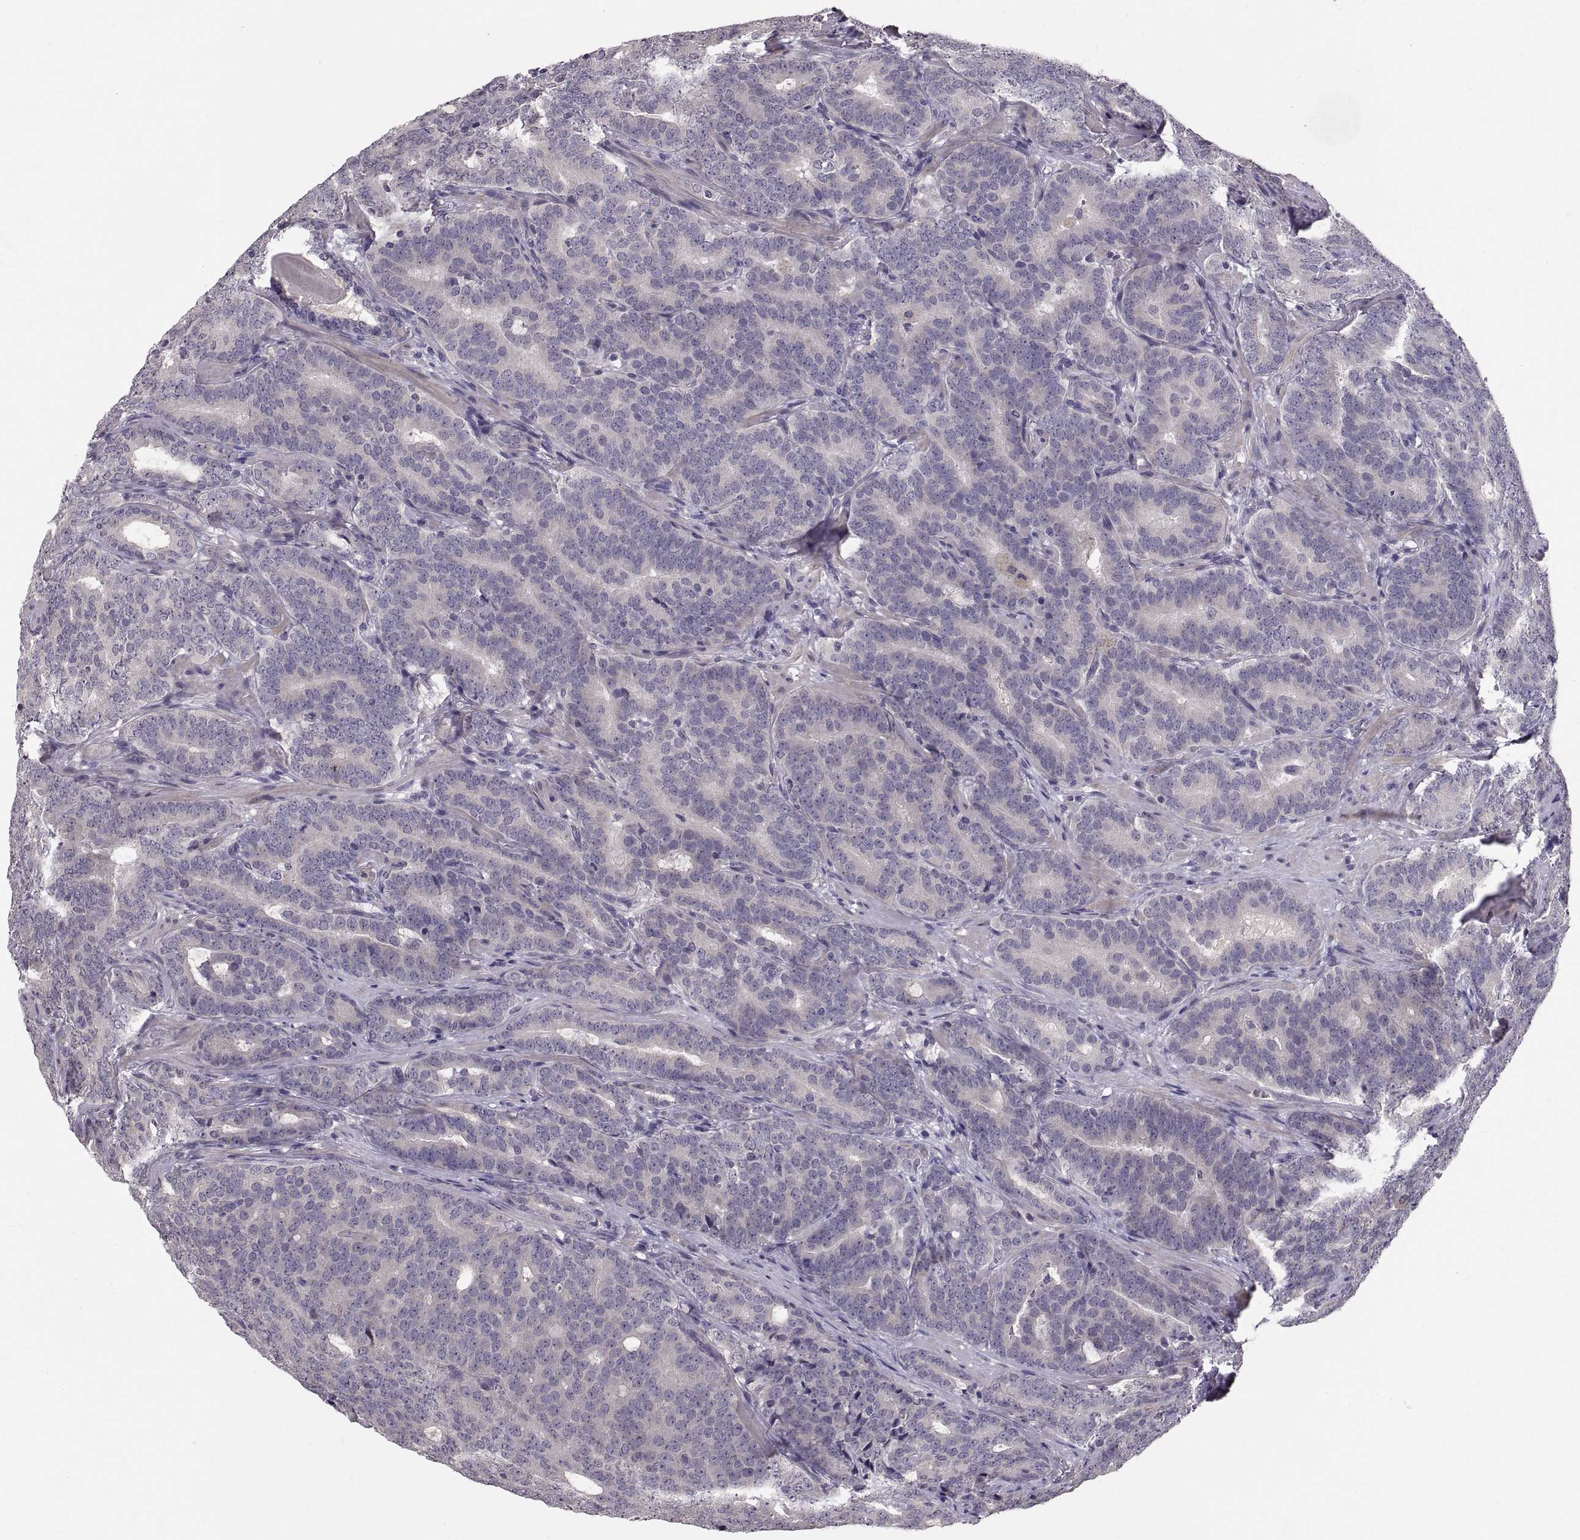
{"staining": {"intensity": "negative", "quantity": "none", "location": "none"}, "tissue": "prostate cancer", "cell_type": "Tumor cells", "image_type": "cancer", "snomed": [{"axis": "morphology", "description": "Adenocarcinoma, NOS"}, {"axis": "topography", "description": "Prostate"}], "caption": "This histopathology image is of prostate cancer (adenocarcinoma) stained with IHC to label a protein in brown with the nuclei are counter-stained blue. There is no positivity in tumor cells. The staining is performed using DAB (3,3'-diaminobenzidine) brown chromogen with nuclei counter-stained in using hematoxylin.", "gene": "PAX2", "patient": {"sex": "male", "age": 71}}